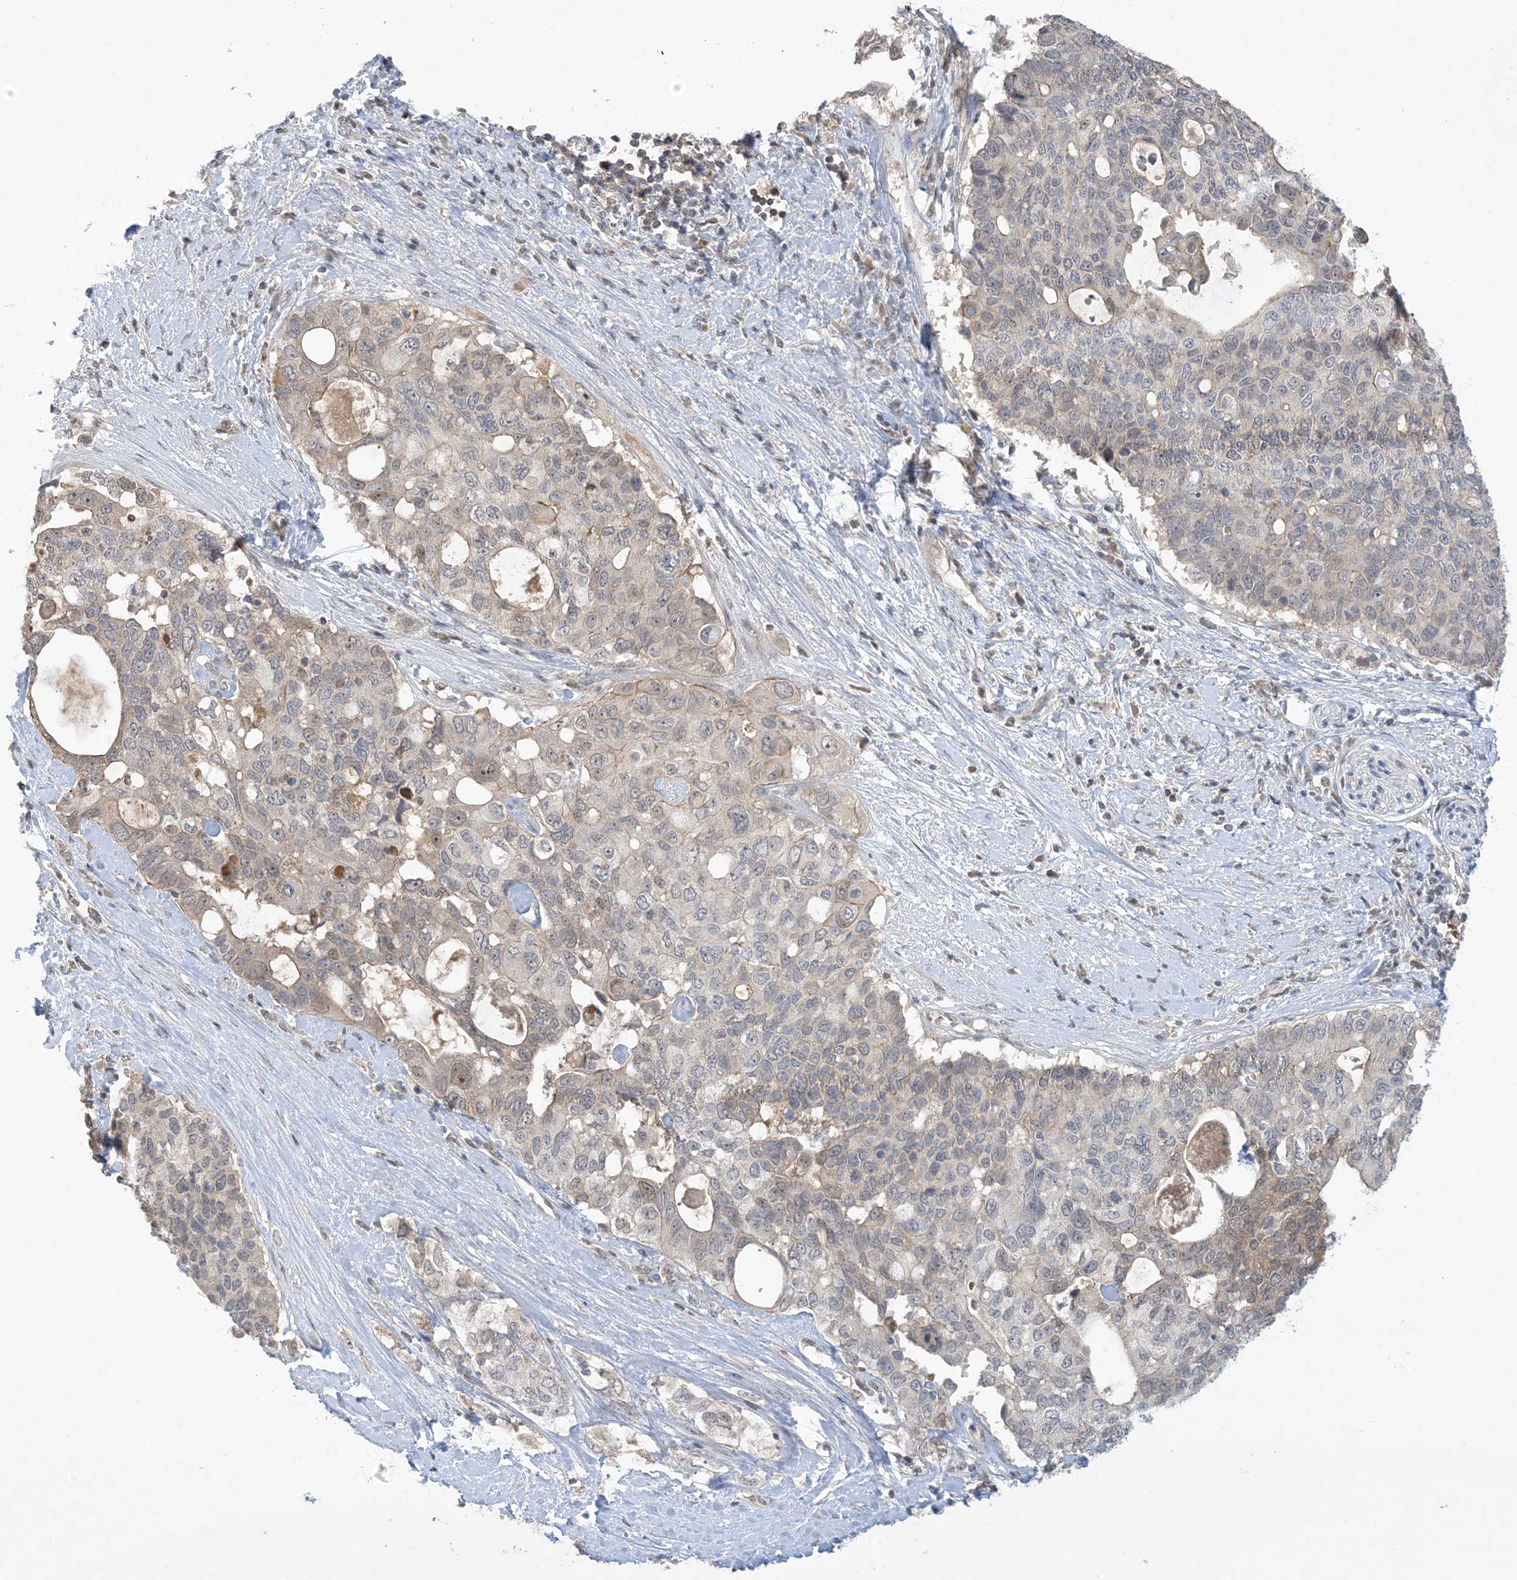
{"staining": {"intensity": "negative", "quantity": "none", "location": "none"}, "tissue": "pancreatic cancer", "cell_type": "Tumor cells", "image_type": "cancer", "snomed": [{"axis": "morphology", "description": "Adenocarcinoma, NOS"}, {"axis": "topography", "description": "Pancreas"}], "caption": "Tumor cells show no significant expression in pancreatic cancer (adenocarcinoma).", "gene": "UBE2E1", "patient": {"sex": "female", "age": 56}}